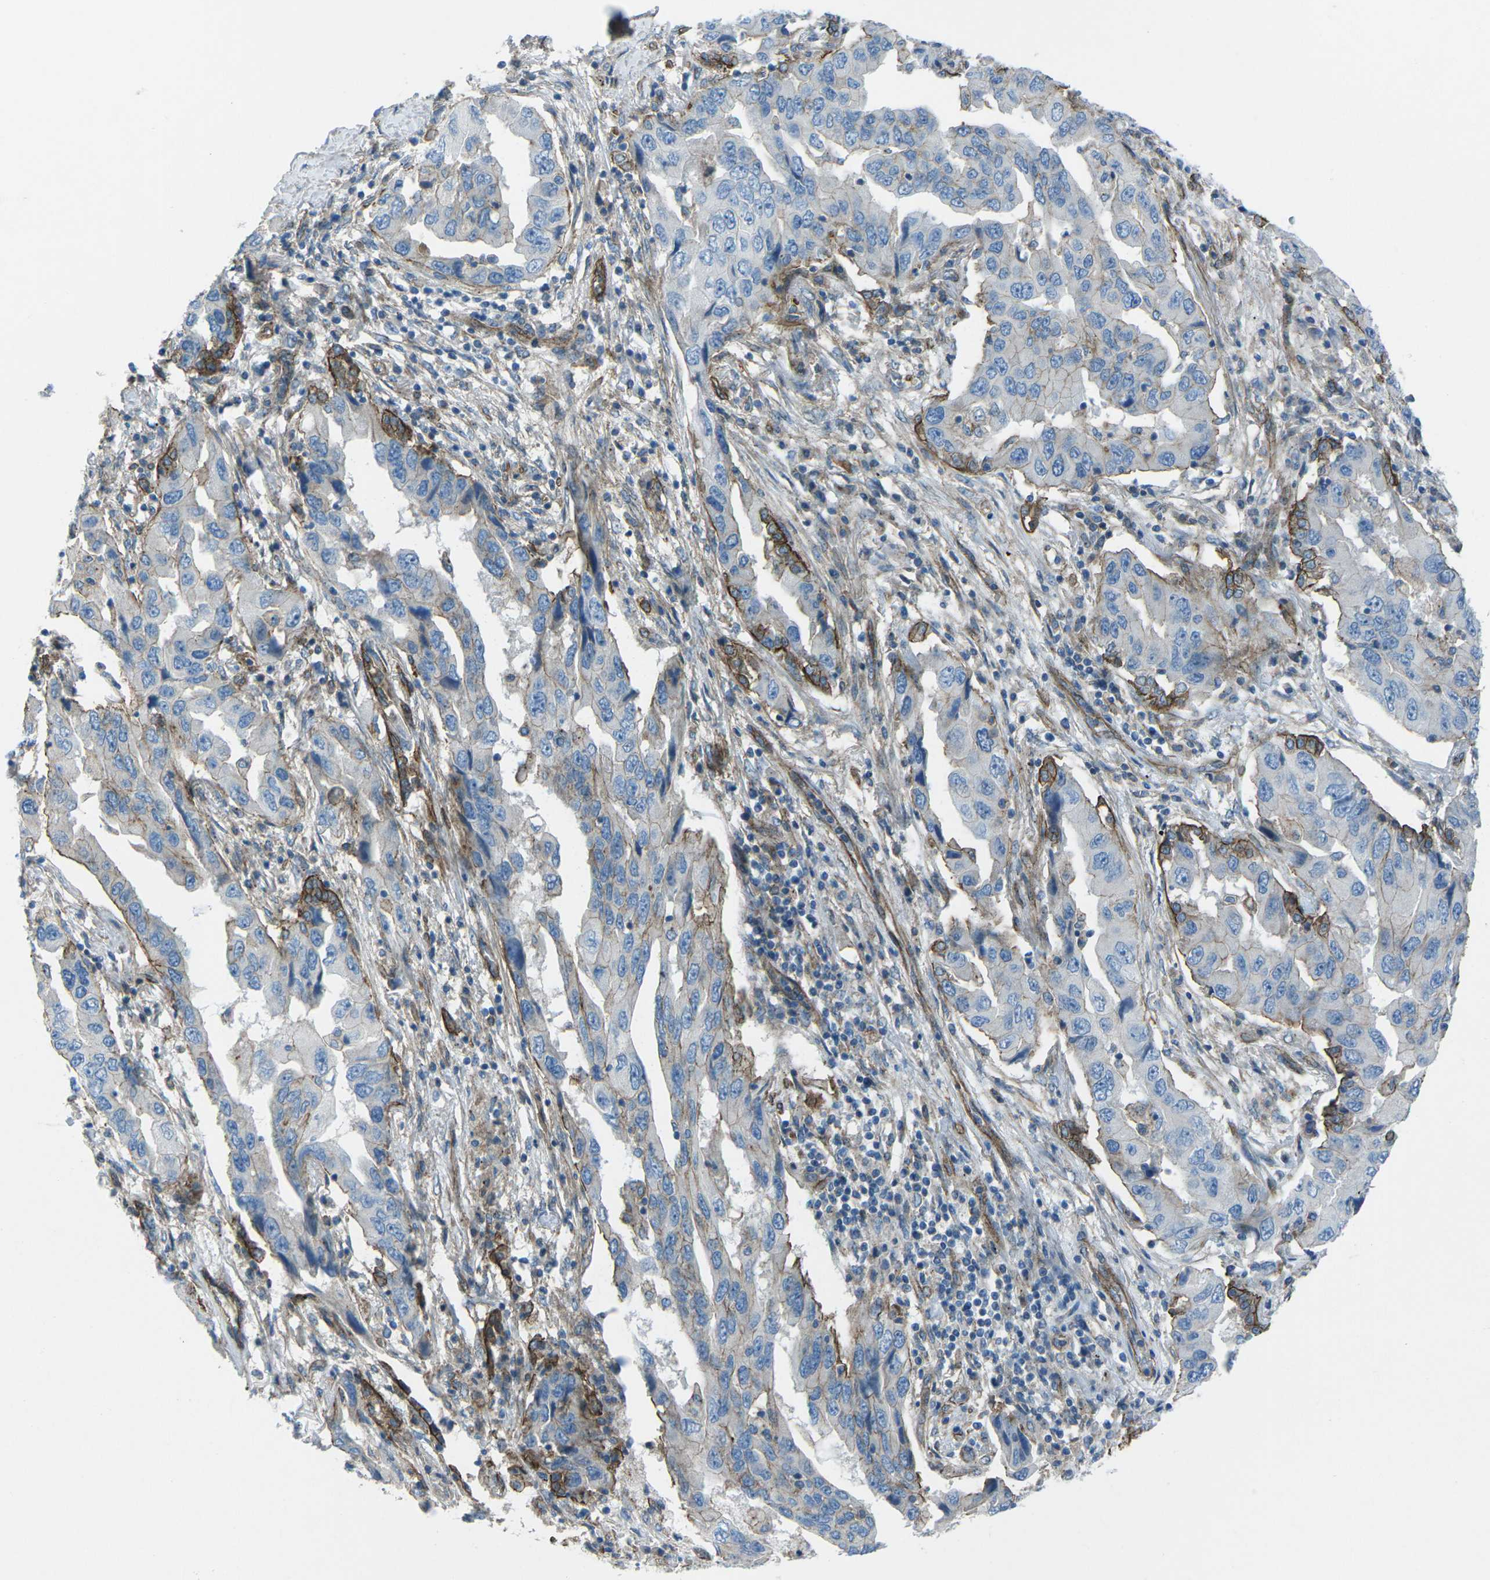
{"staining": {"intensity": "negative", "quantity": "none", "location": "none"}, "tissue": "lung cancer", "cell_type": "Tumor cells", "image_type": "cancer", "snomed": [{"axis": "morphology", "description": "Adenocarcinoma, NOS"}, {"axis": "topography", "description": "Lung"}], "caption": "DAB immunohistochemical staining of lung adenocarcinoma displays no significant staining in tumor cells. (Stains: DAB (3,3'-diaminobenzidine) IHC with hematoxylin counter stain, Microscopy: brightfield microscopy at high magnification).", "gene": "UTRN", "patient": {"sex": "female", "age": 65}}